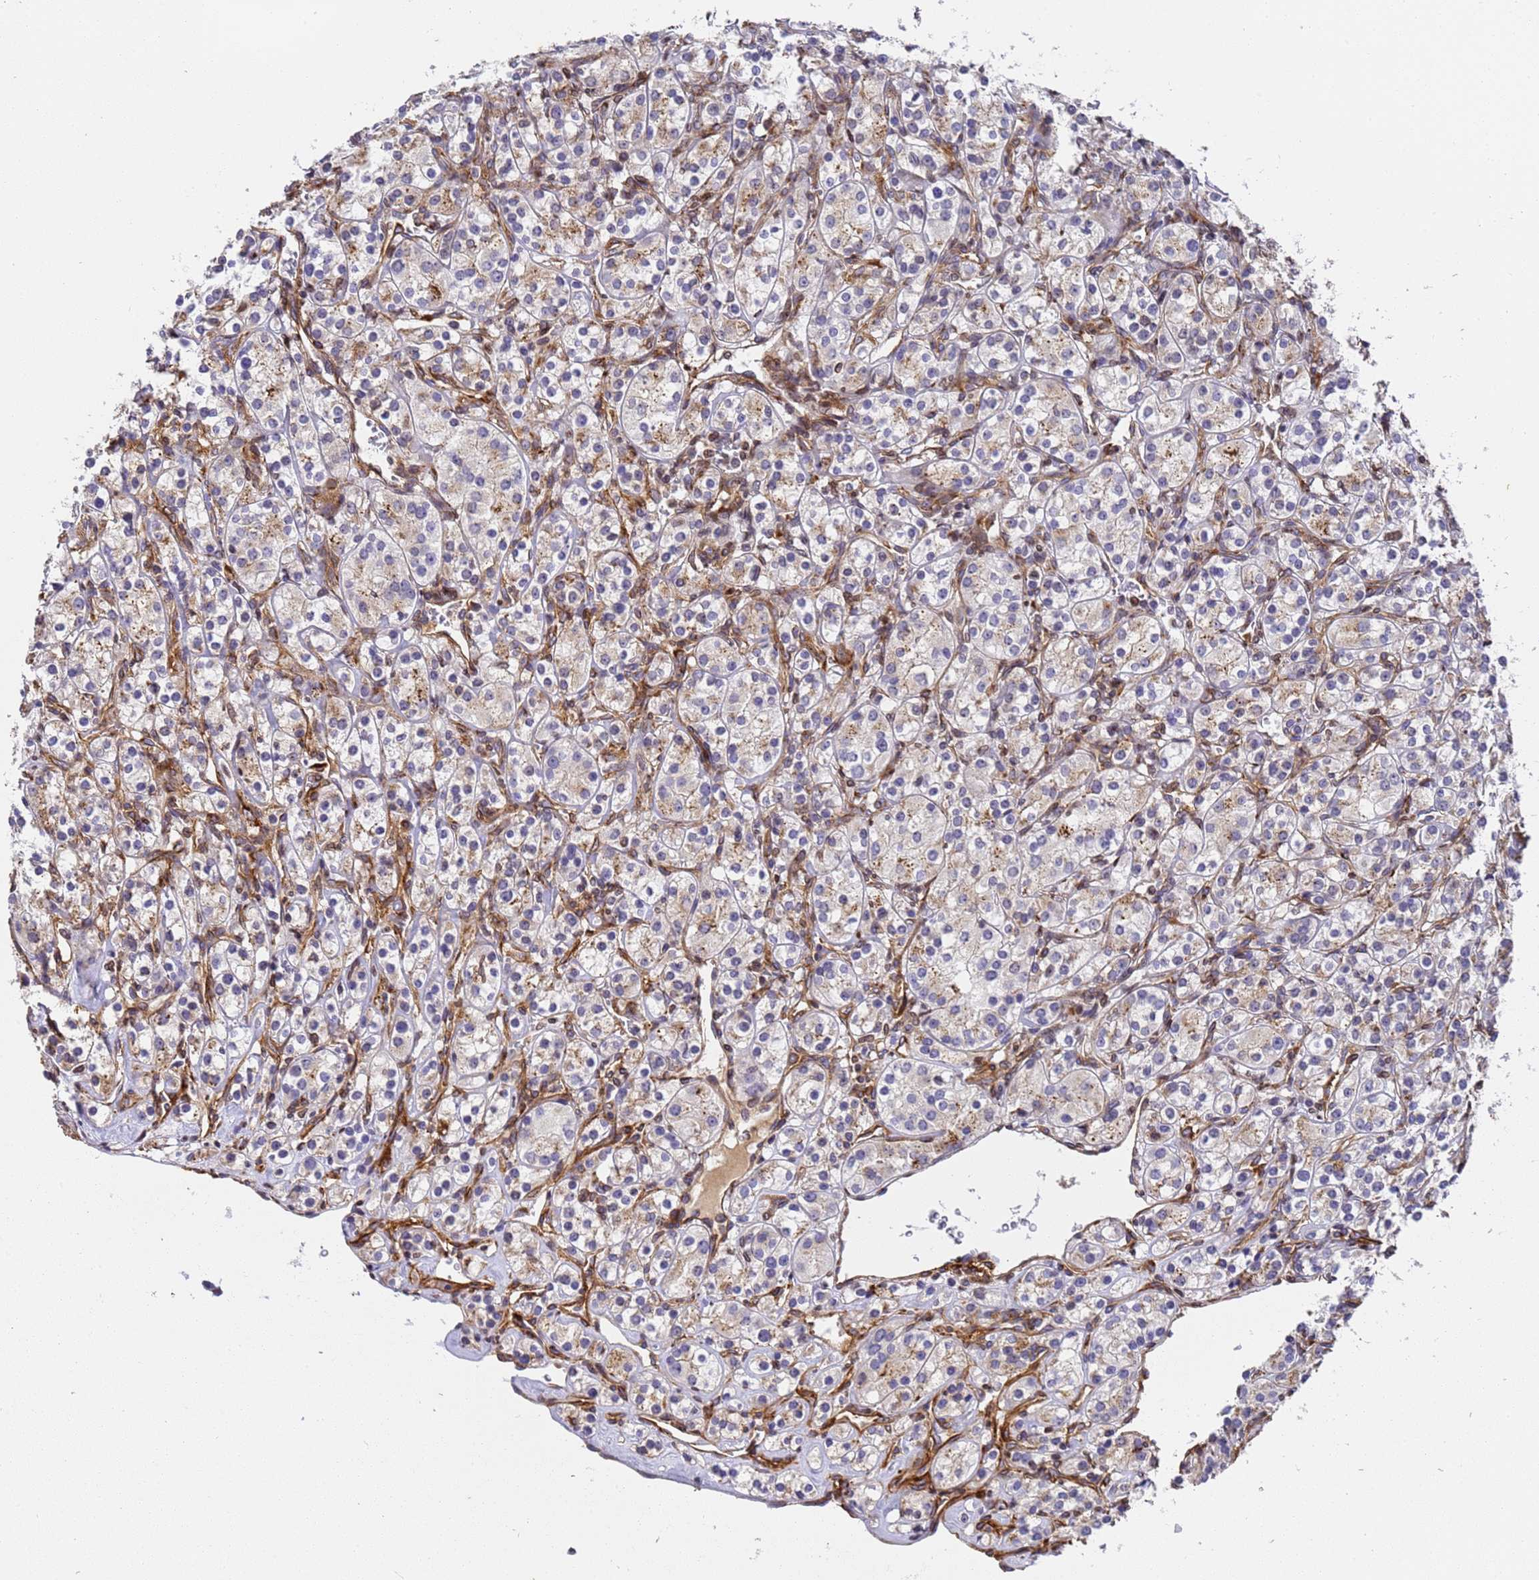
{"staining": {"intensity": "weak", "quantity": ">75%", "location": "cytoplasmic/membranous"}, "tissue": "renal cancer", "cell_type": "Tumor cells", "image_type": "cancer", "snomed": [{"axis": "morphology", "description": "Adenocarcinoma, NOS"}, {"axis": "topography", "description": "Kidney"}], "caption": "Immunohistochemistry (IHC) histopathology image of neoplastic tissue: human renal cancer (adenocarcinoma) stained using immunohistochemistry displays low levels of weak protein expression localized specifically in the cytoplasmic/membranous of tumor cells, appearing as a cytoplasmic/membranous brown color.", "gene": "IGFBP7", "patient": {"sex": "male", "age": 77}}